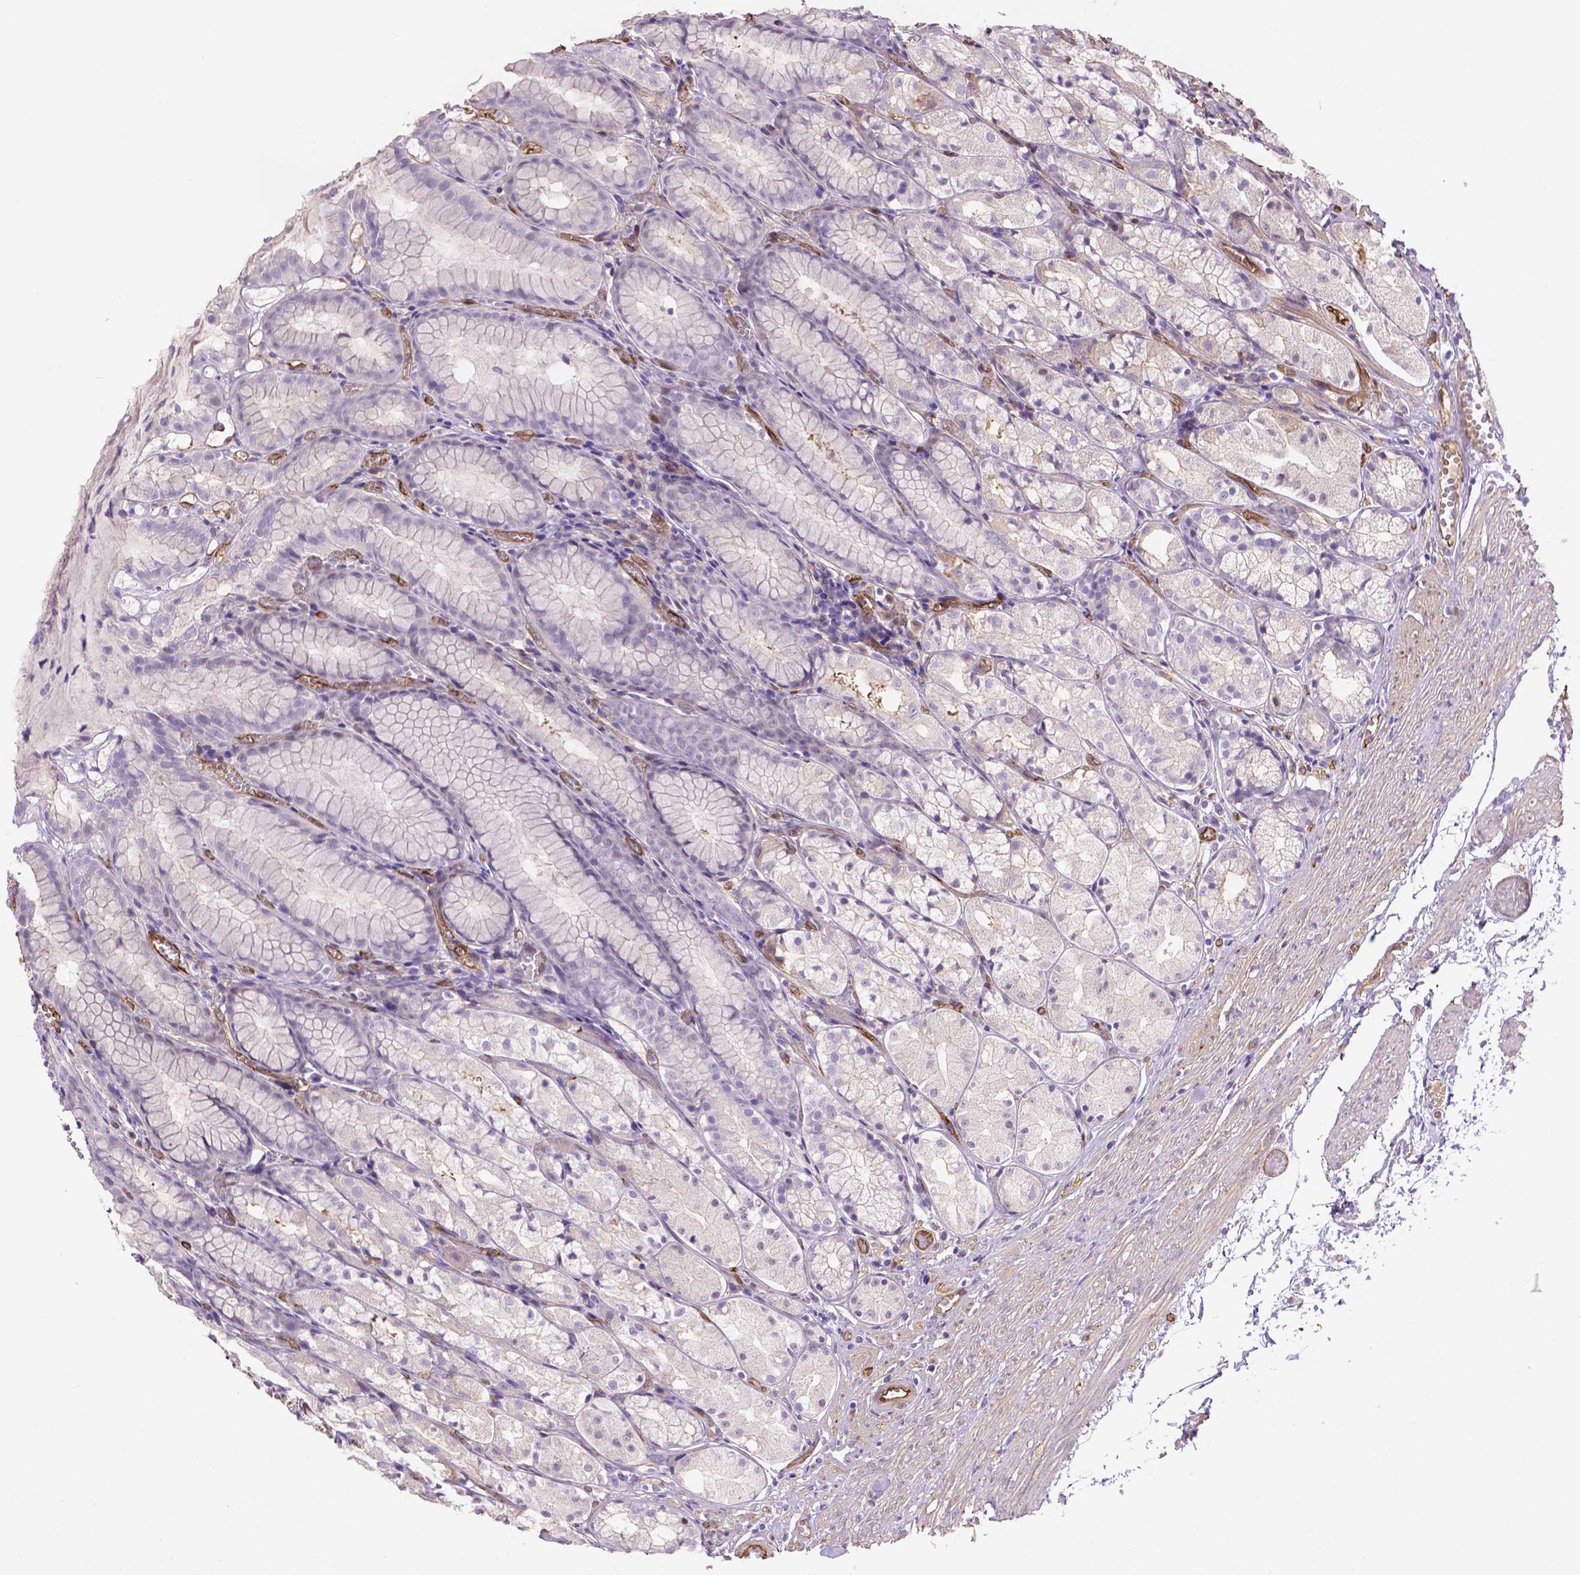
{"staining": {"intensity": "negative", "quantity": "none", "location": "none"}, "tissue": "stomach", "cell_type": "Glandular cells", "image_type": "normal", "snomed": [{"axis": "morphology", "description": "Normal tissue, NOS"}, {"axis": "topography", "description": "Stomach"}], "caption": "A high-resolution micrograph shows immunohistochemistry staining of normal stomach, which demonstrates no significant positivity in glandular cells. (Stains: DAB IHC with hematoxylin counter stain, Microscopy: brightfield microscopy at high magnification).", "gene": "CLIC4", "patient": {"sex": "male", "age": 70}}